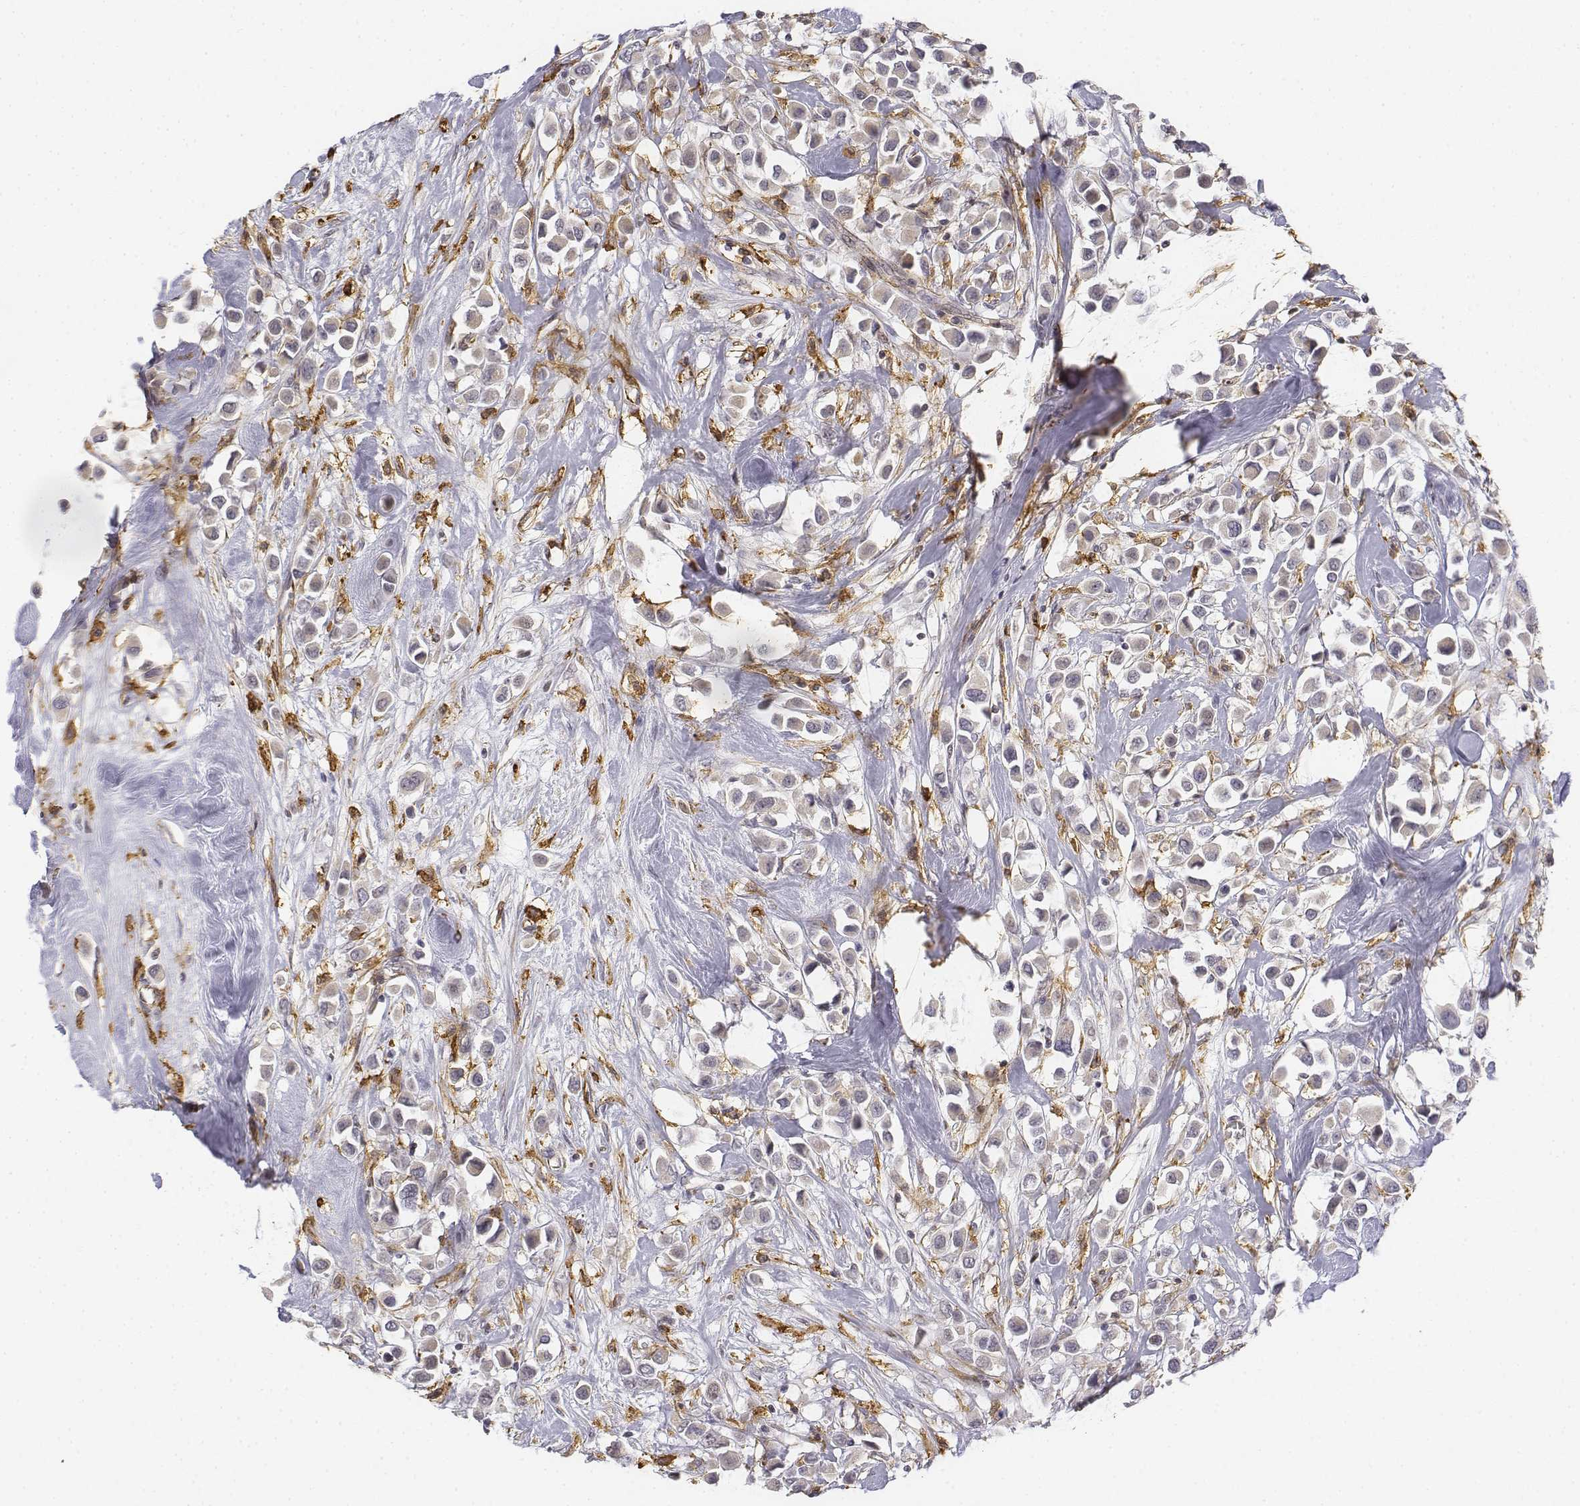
{"staining": {"intensity": "negative", "quantity": "none", "location": "none"}, "tissue": "breast cancer", "cell_type": "Tumor cells", "image_type": "cancer", "snomed": [{"axis": "morphology", "description": "Duct carcinoma"}, {"axis": "topography", "description": "Breast"}], "caption": "This is a histopathology image of immunohistochemistry staining of invasive ductal carcinoma (breast), which shows no expression in tumor cells. (Brightfield microscopy of DAB (3,3'-diaminobenzidine) immunohistochemistry (IHC) at high magnification).", "gene": "CD14", "patient": {"sex": "female", "age": 61}}